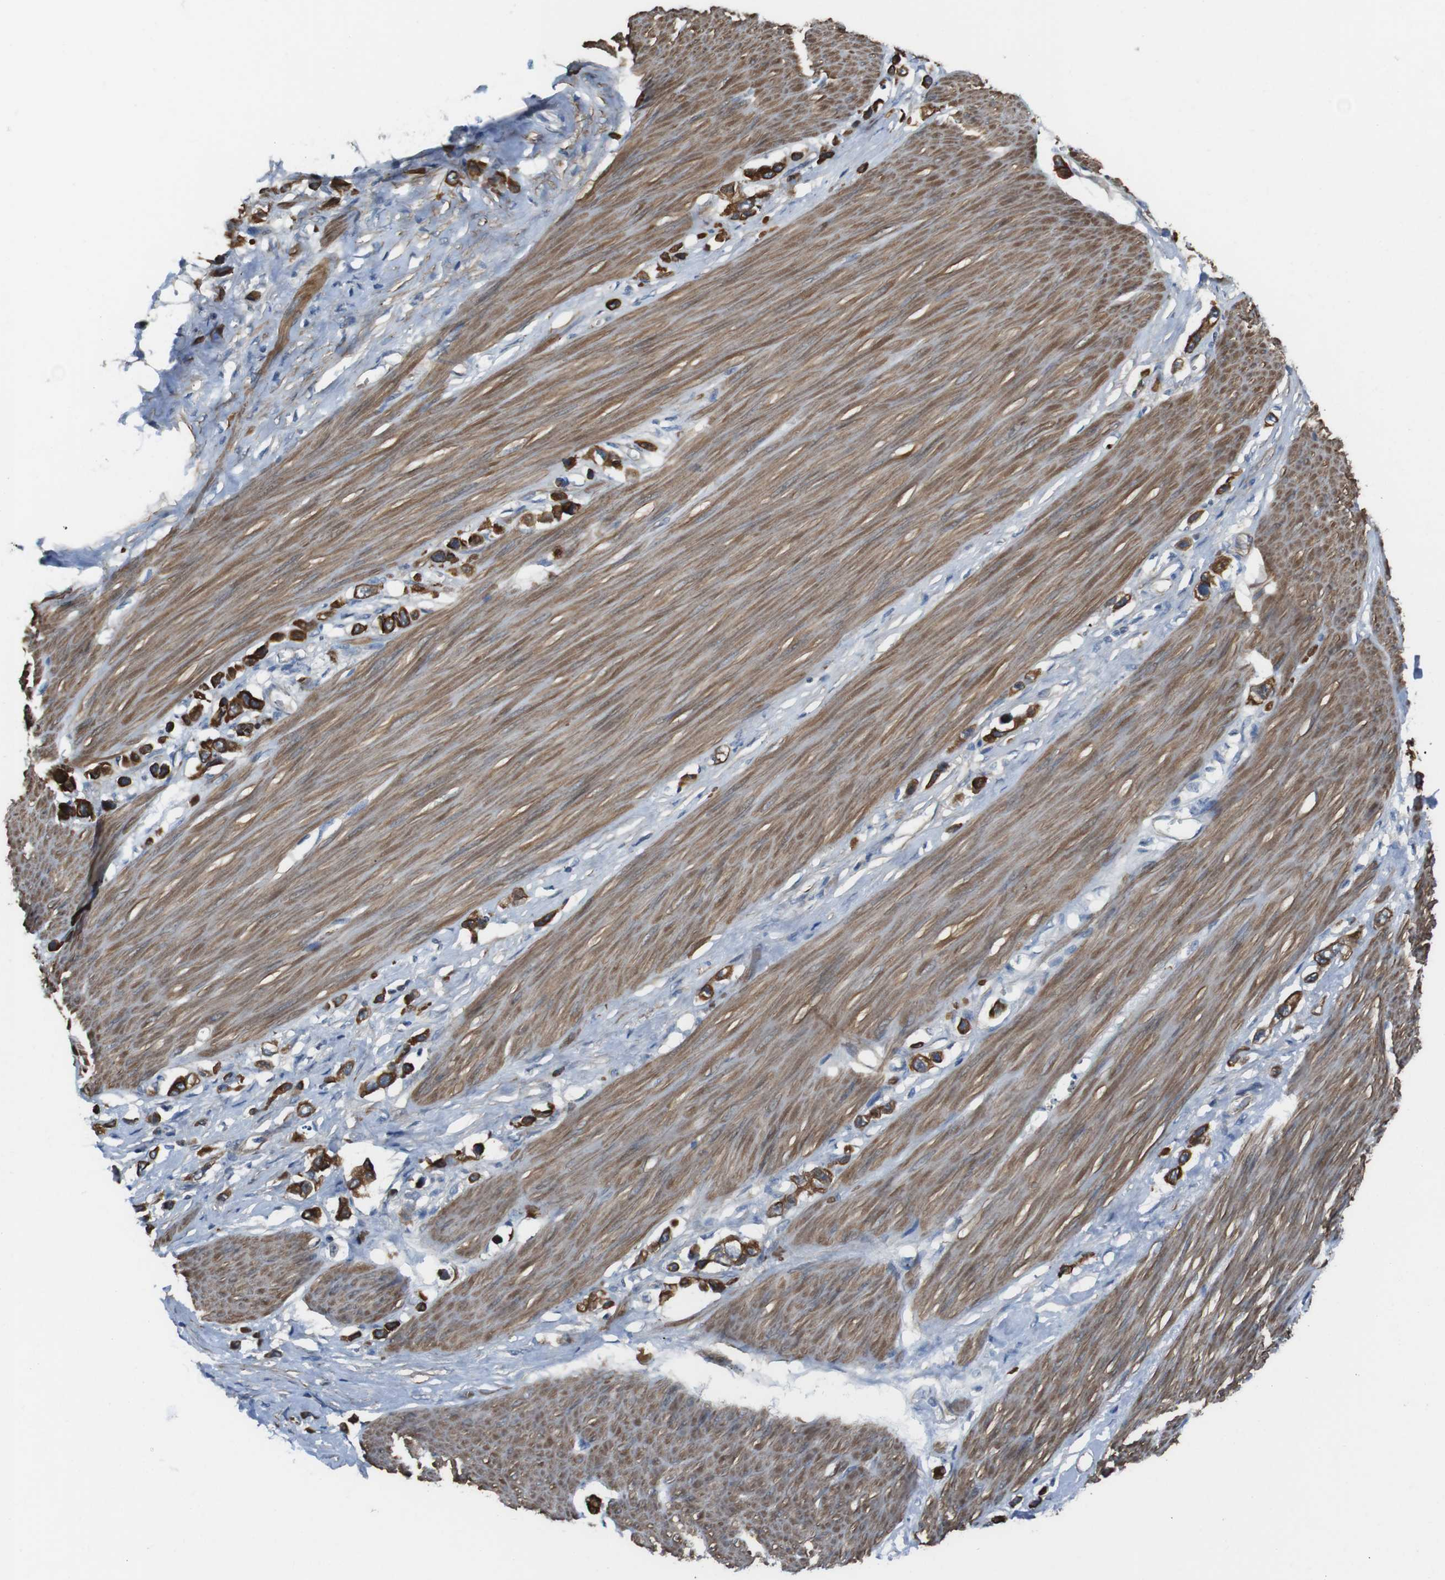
{"staining": {"intensity": "strong", "quantity": ">75%", "location": "cytoplasmic/membranous"}, "tissue": "stomach cancer", "cell_type": "Tumor cells", "image_type": "cancer", "snomed": [{"axis": "morphology", "description": "Adenocarcinoma, NOS"}, {"axis": "topography", "description": "Stomach"}], "caption": "Immunohistochemistry of stomach cancer (adenocarcinoma) displays high levels of strong cytoplasmic/membranous staining in approximately >75% of tumor cells.", "gene": "FAM174B", "patient": {"sex": "female", "age": 65}}